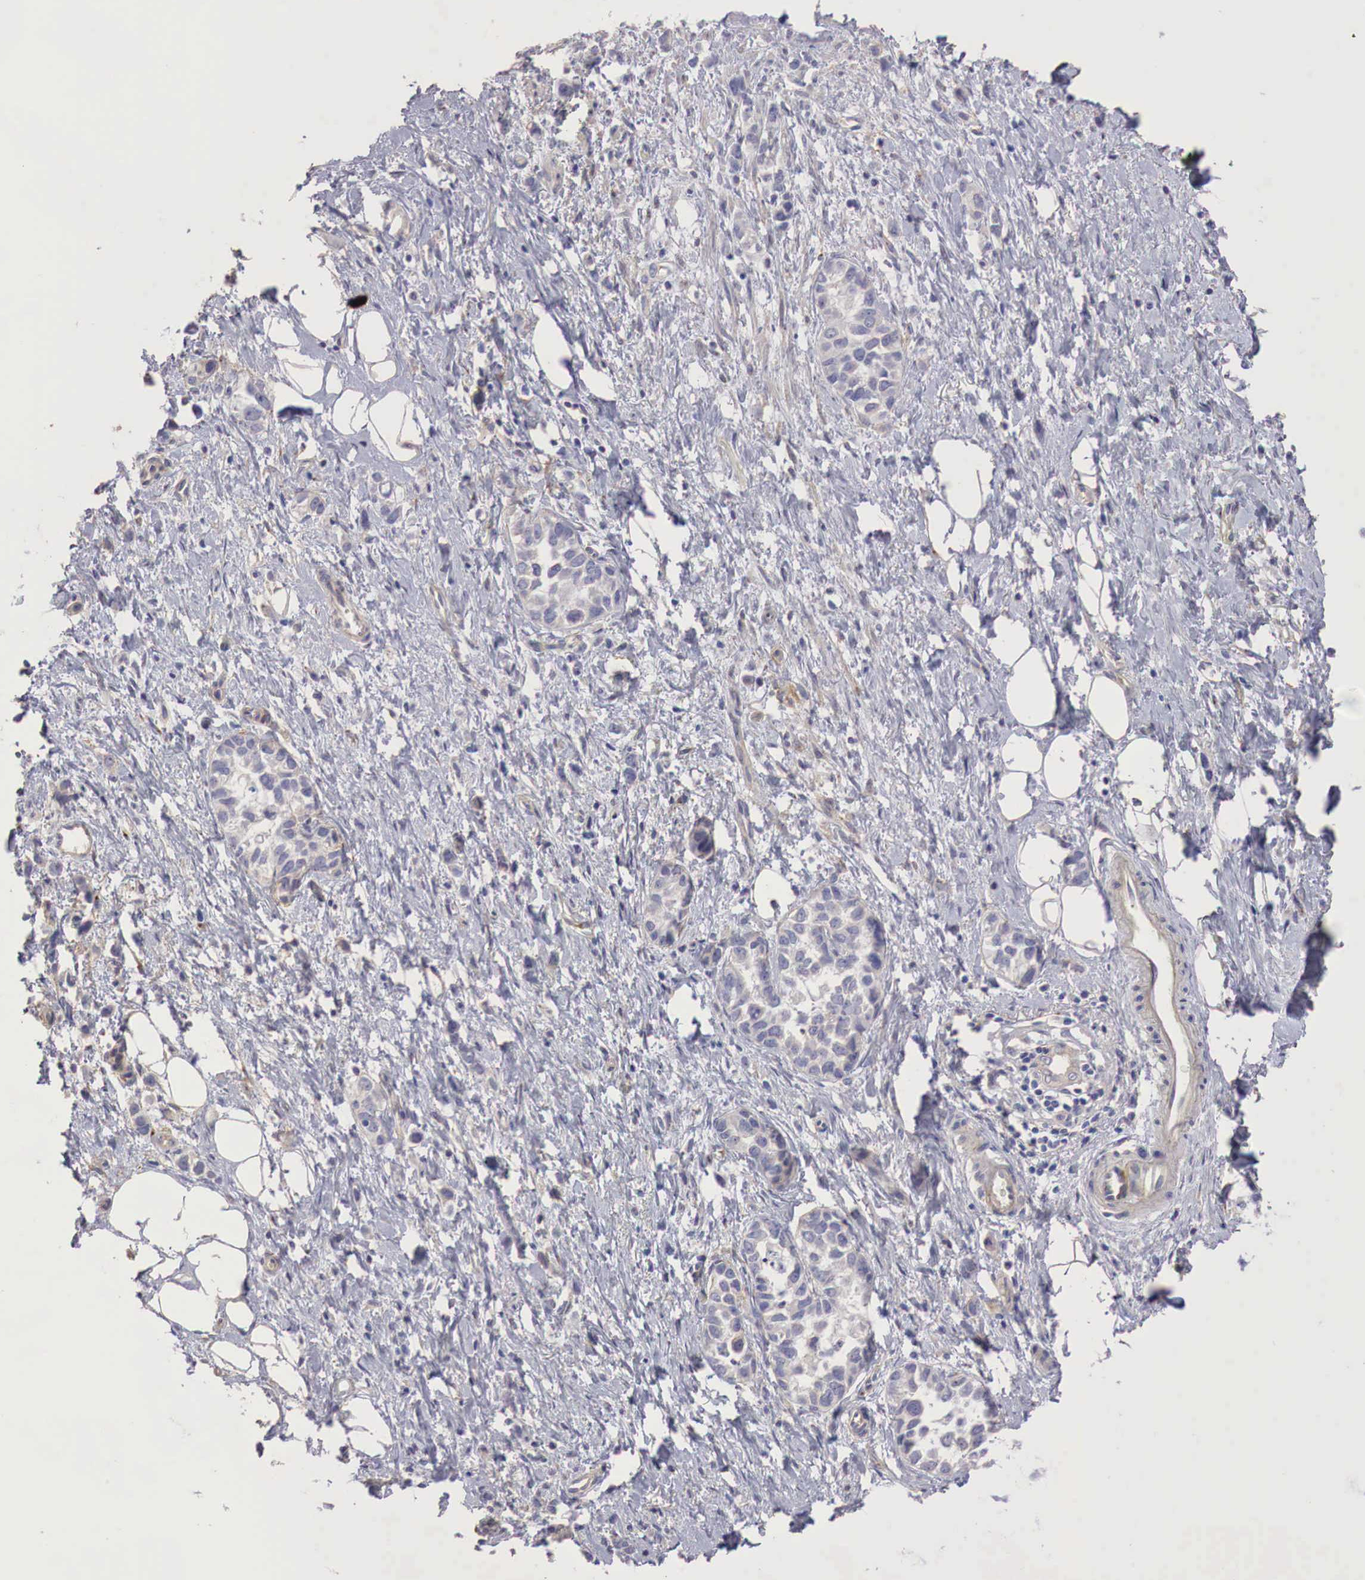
{"staining": {"intensity": "negative", "quantity": "none", "location": "none"}, "tissue": "stomach cancer", "cell_type": "Tumor cells", "image_type": "cancer", "snomed": [{"axis": "morphology", "description": "Adenocarcinoma, NOS"}, {"axis": "topography", "description": "Stomach, upper"}], "caption": "Protein analysis of stomach cancer shows no significant staining in tumor cells.", "gene": "KLHDC7B", "patient": {"sex": "male", "age": 76}}